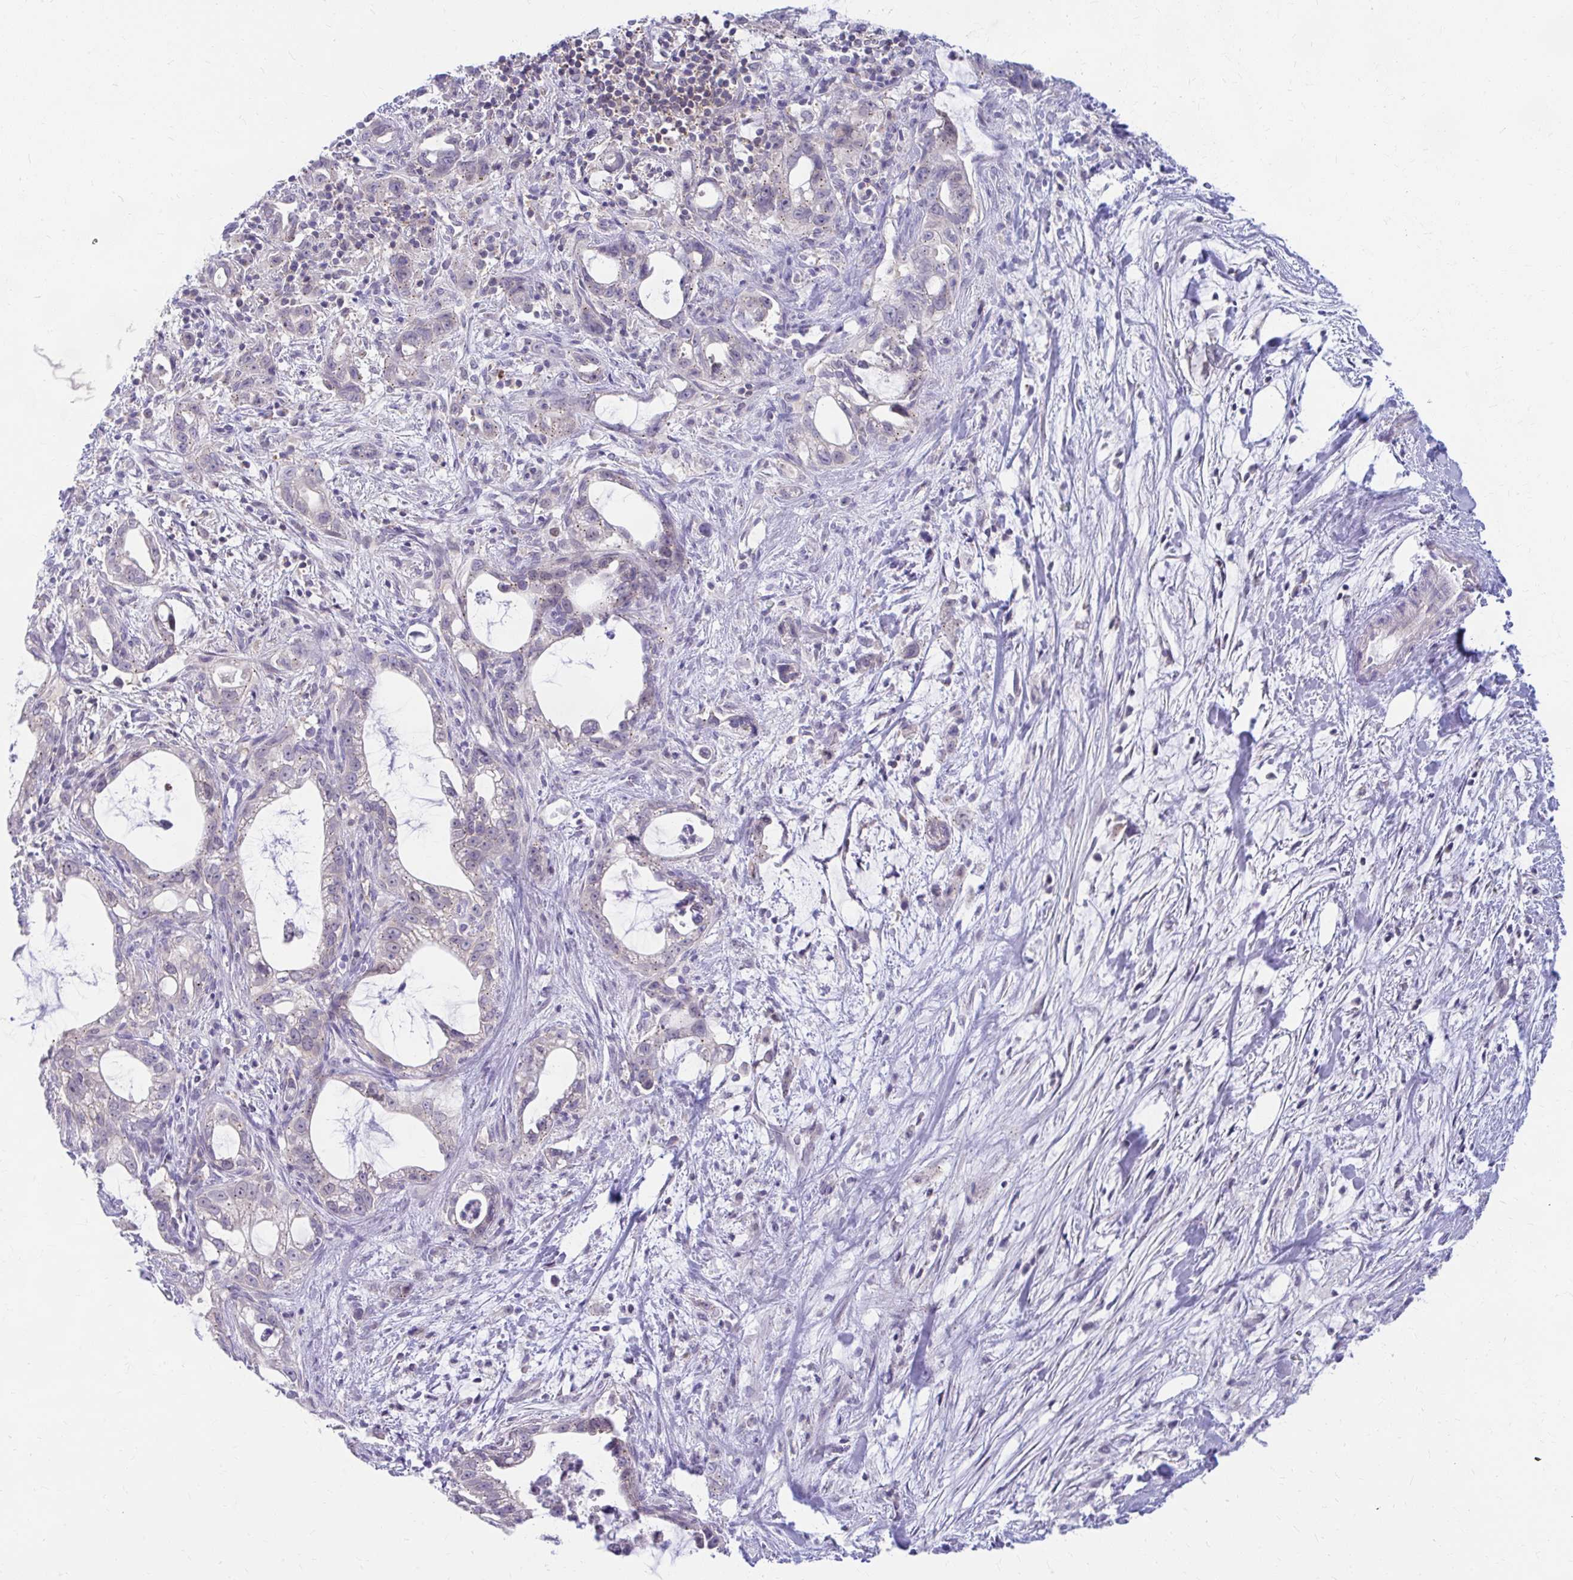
{"staining": {"intensity": "weak", "quantity": "<25%", "location": "cytoplasmic/membranous"}, "tissue": "pancreatic cancer", "cell_type": "Tumor cells", "image_type": "cancer", "snomed": [{"axis": "morphology", "description": "Adenocarcinoma, NOS"}, {"axis": "topography", "description": "Pancreas"}], "caption": "The photomicrograph displays no significant staining in tumor cells of adenocarcinoma (pancreatic).", "gene": "RADIL", "patient": {"sex": "male", "age": 70}}